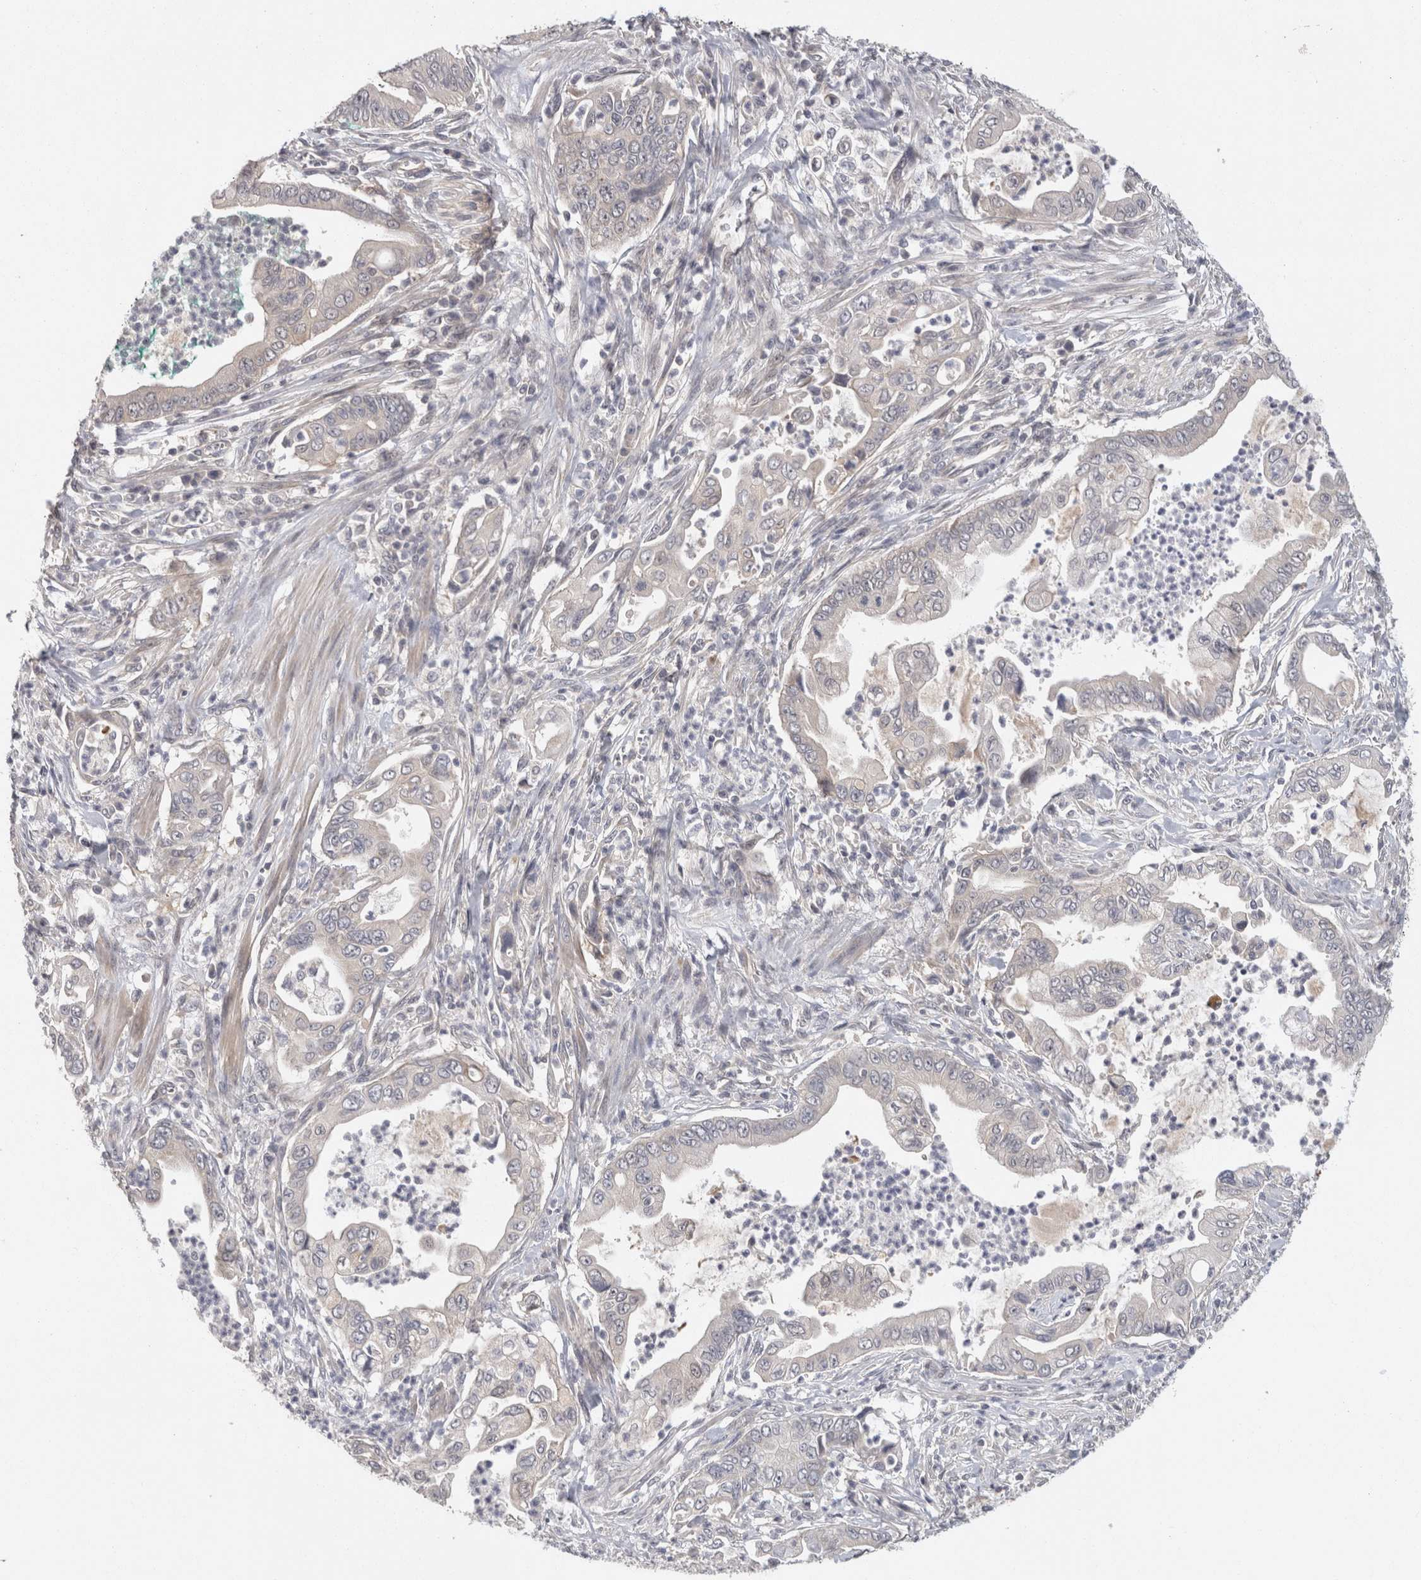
{"staining": {"intensity": "negative", "quantity": "none", "location": "none"}, "tissue": "pancreatic cancer", "cell_type": "Tumor cells", "image_type": "cancer", "snomed": [{"axis": "morphology", "description": "Adenocarcinoma, NOS"}, {"axis": "topography", "description": "Pancreas"}], "caption": "Tumor cells are negative for protein expression in human pancreatic cancer. Brightfield microscopy of immunohistochemistry (IHC) stained with DAB (brown) and hematoxylin (blue), captured at high magnification.", "gene": "ACAT2", "patient": {"sex": "male", "age": 78}}